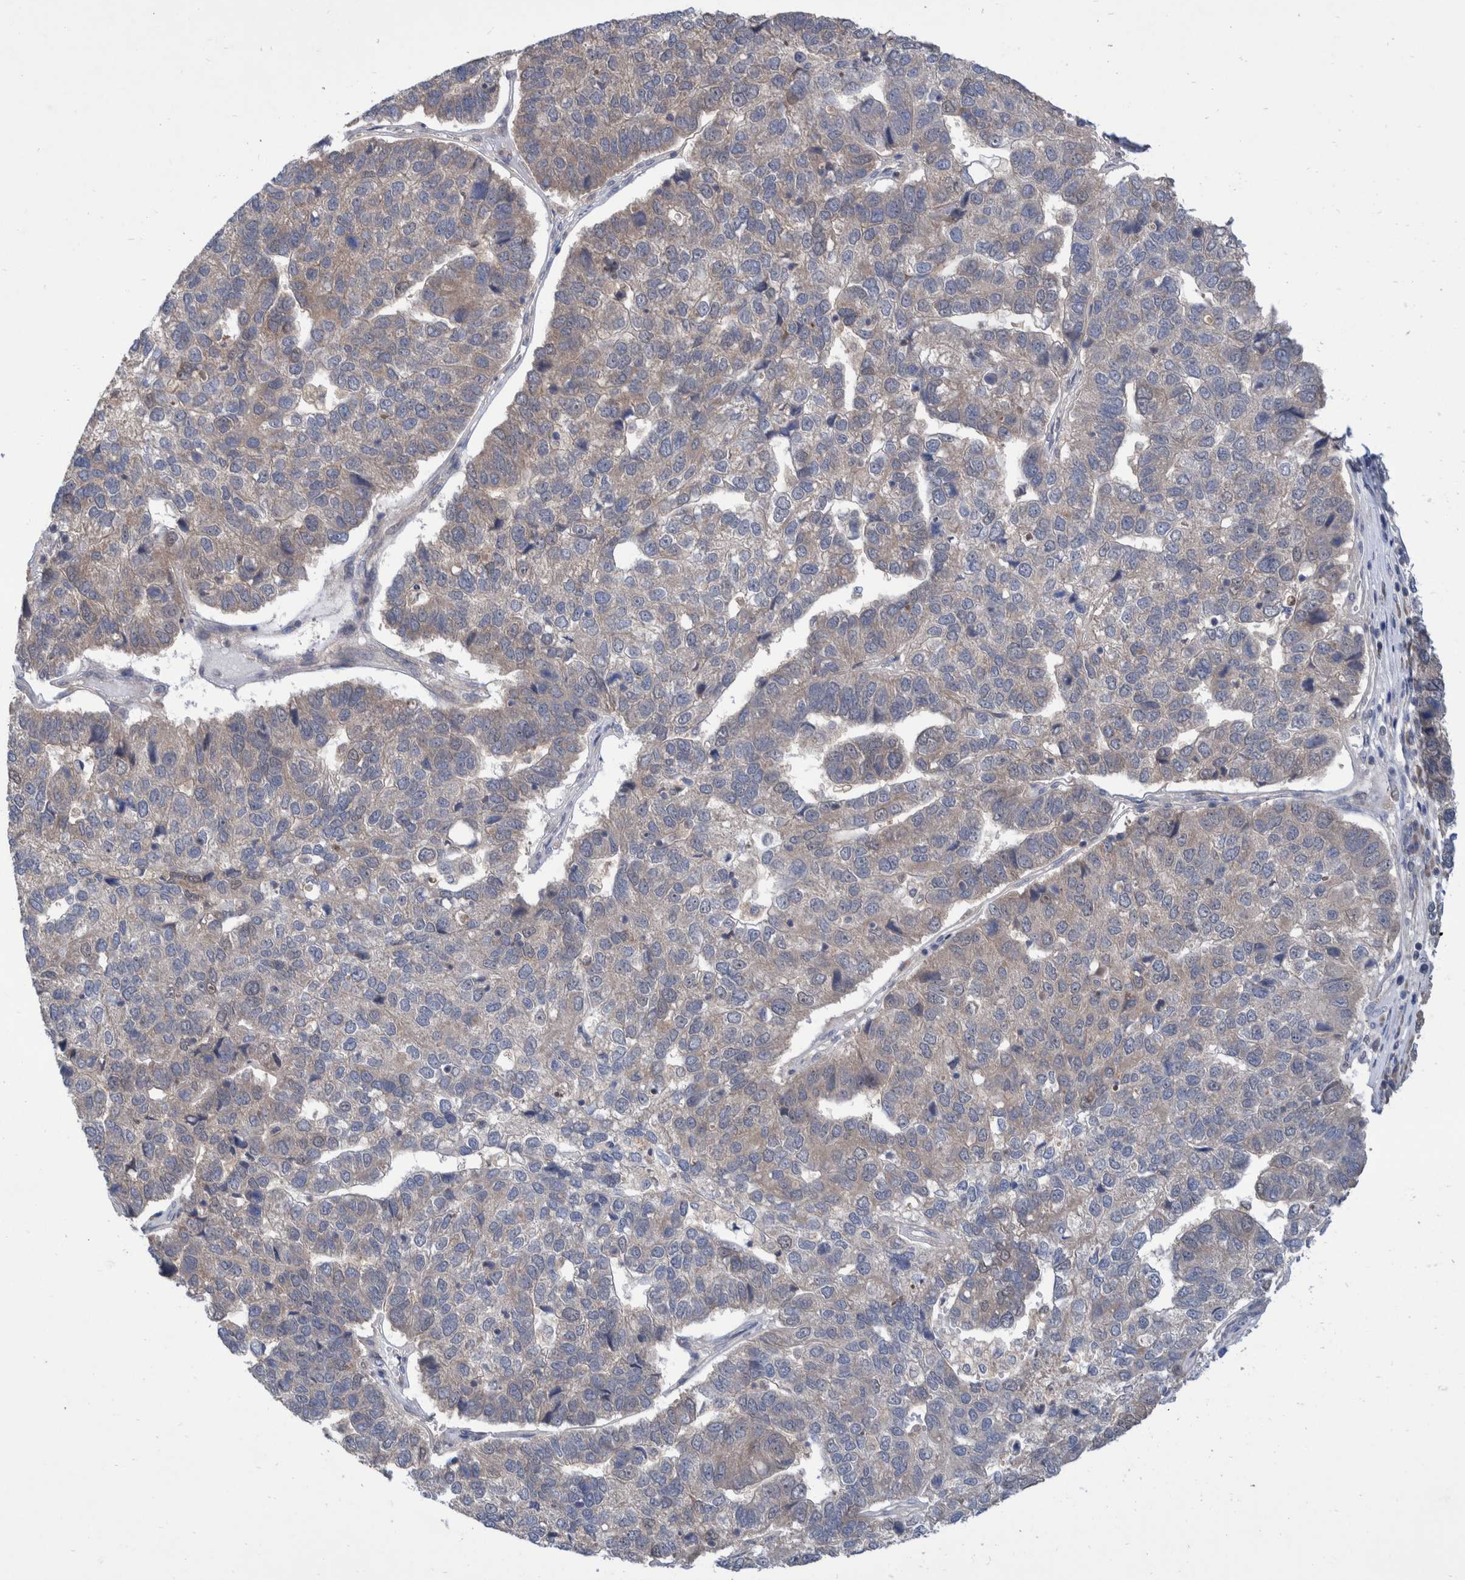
{"staining": {"intensity": "weak", "quantity": "<25%", "location": "cytoplasmic/membranous"}, "tissue": "pancreatic cancer", "cell_type": "Tumor cells", "image_type": "cancer", "snomed": [{"axis": "morphology", "description": "Adenocarcinoma, NOS"}, {"axis": "topography", "description": "Pancreas"}], "caption": "A photomicrograph of pancreatic cancer stained for a protein exhibits no brown staining in tumor cells. (Immunohistochemistry (ihc), brightfield microscopy, high magnification).", "gene": "PLPBP", "patient": {"sex": "female", "age": 61}}